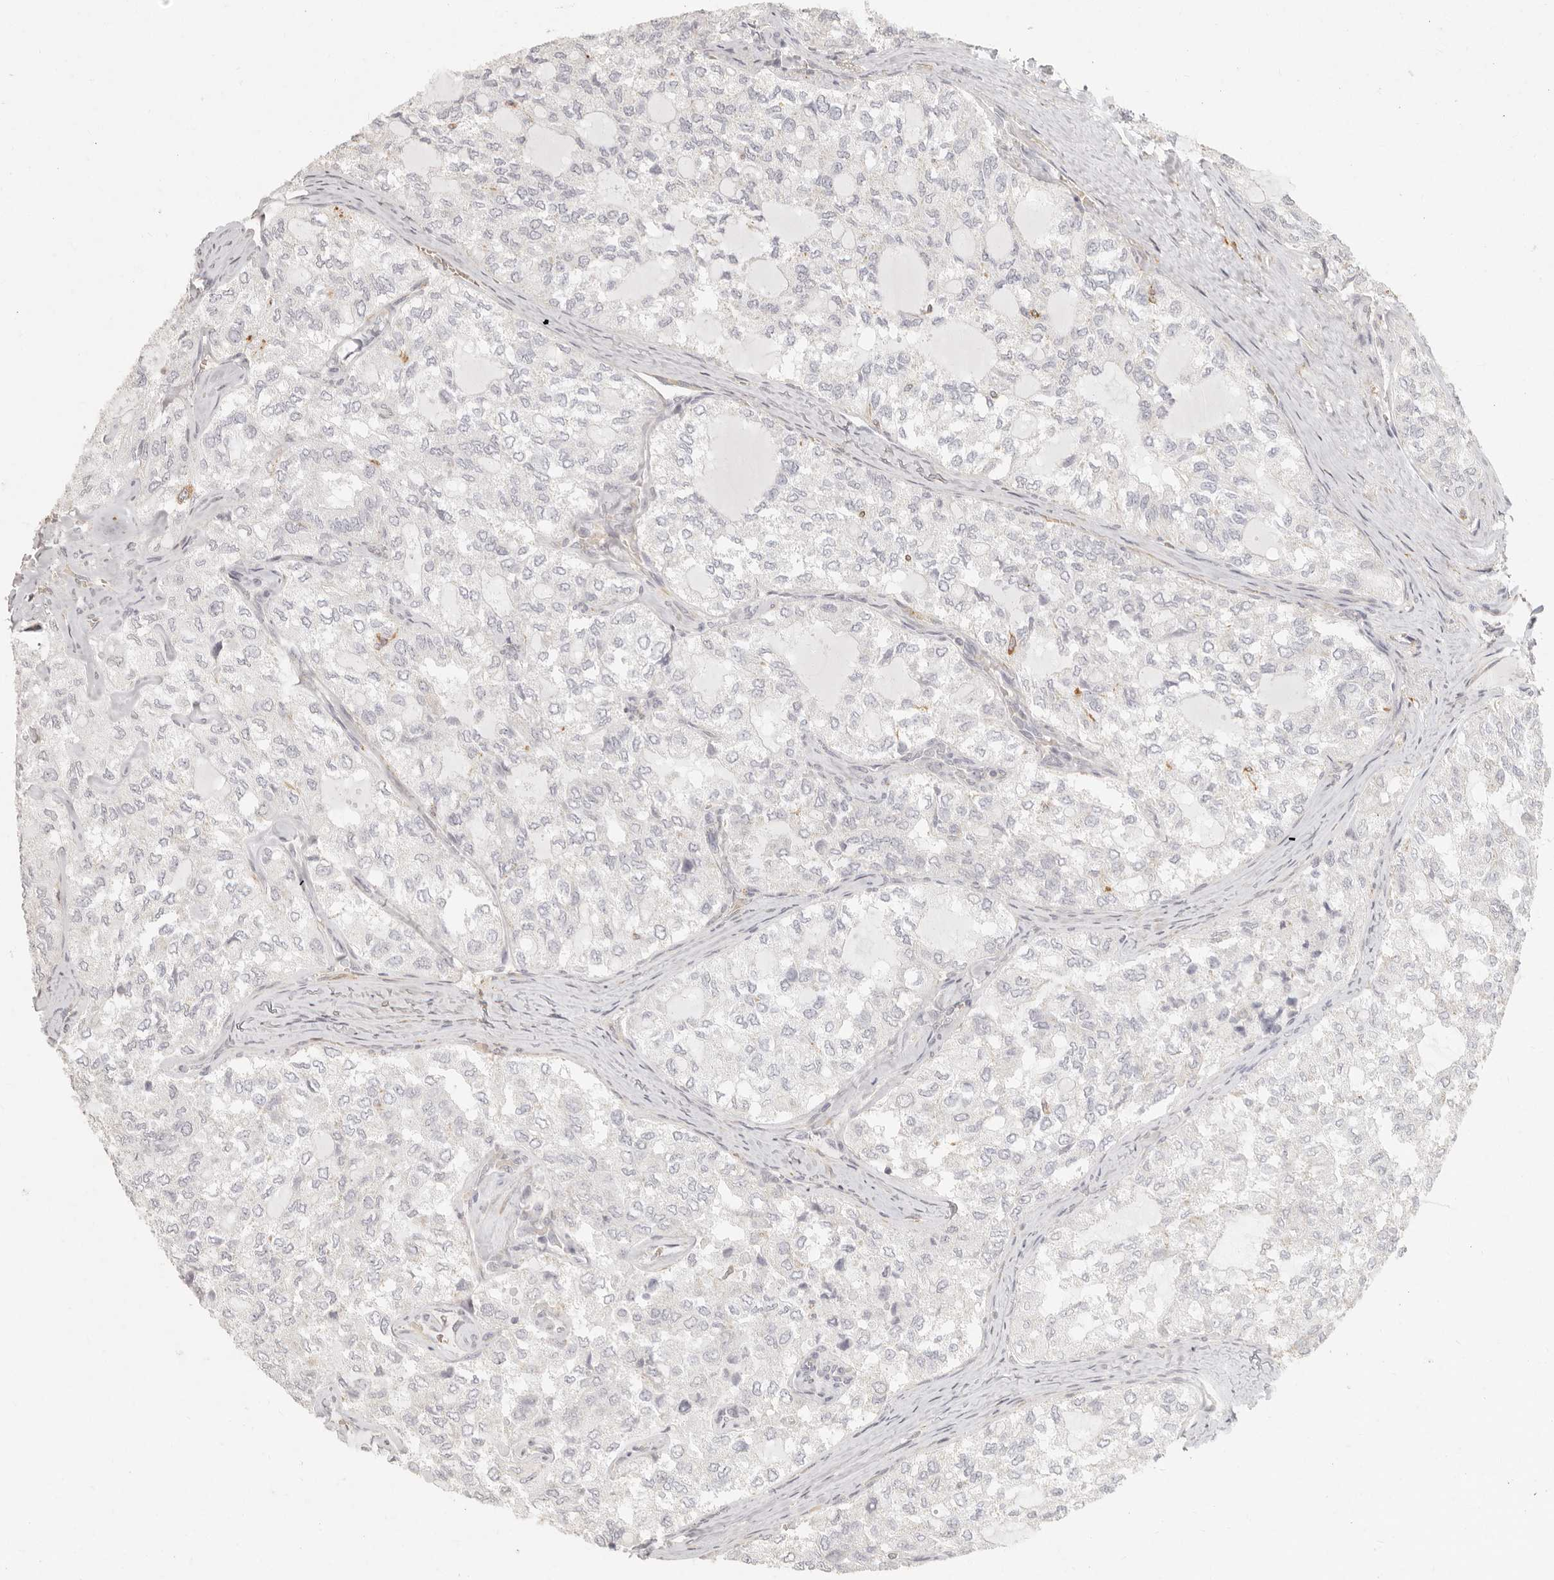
{"staining": {"intensity": "negative", "quantity": "none", "location": "none"}, "tissue": "thyroid cancer", "cell_type": "Tumor cells", "image_type": "cancer", "snomed": [{"axis": "morphology", "description": "Follicular adenoma carcinoma, NOS"}, {"axis": "topography", "description": "Thyroid gland"}], "caption": "Tumor cells are negative for brown protein staining in thyroid follicular adenoma carcinoma.", "gene": "NIBAN1", "patient": {"sex": "male", "age": 75}}